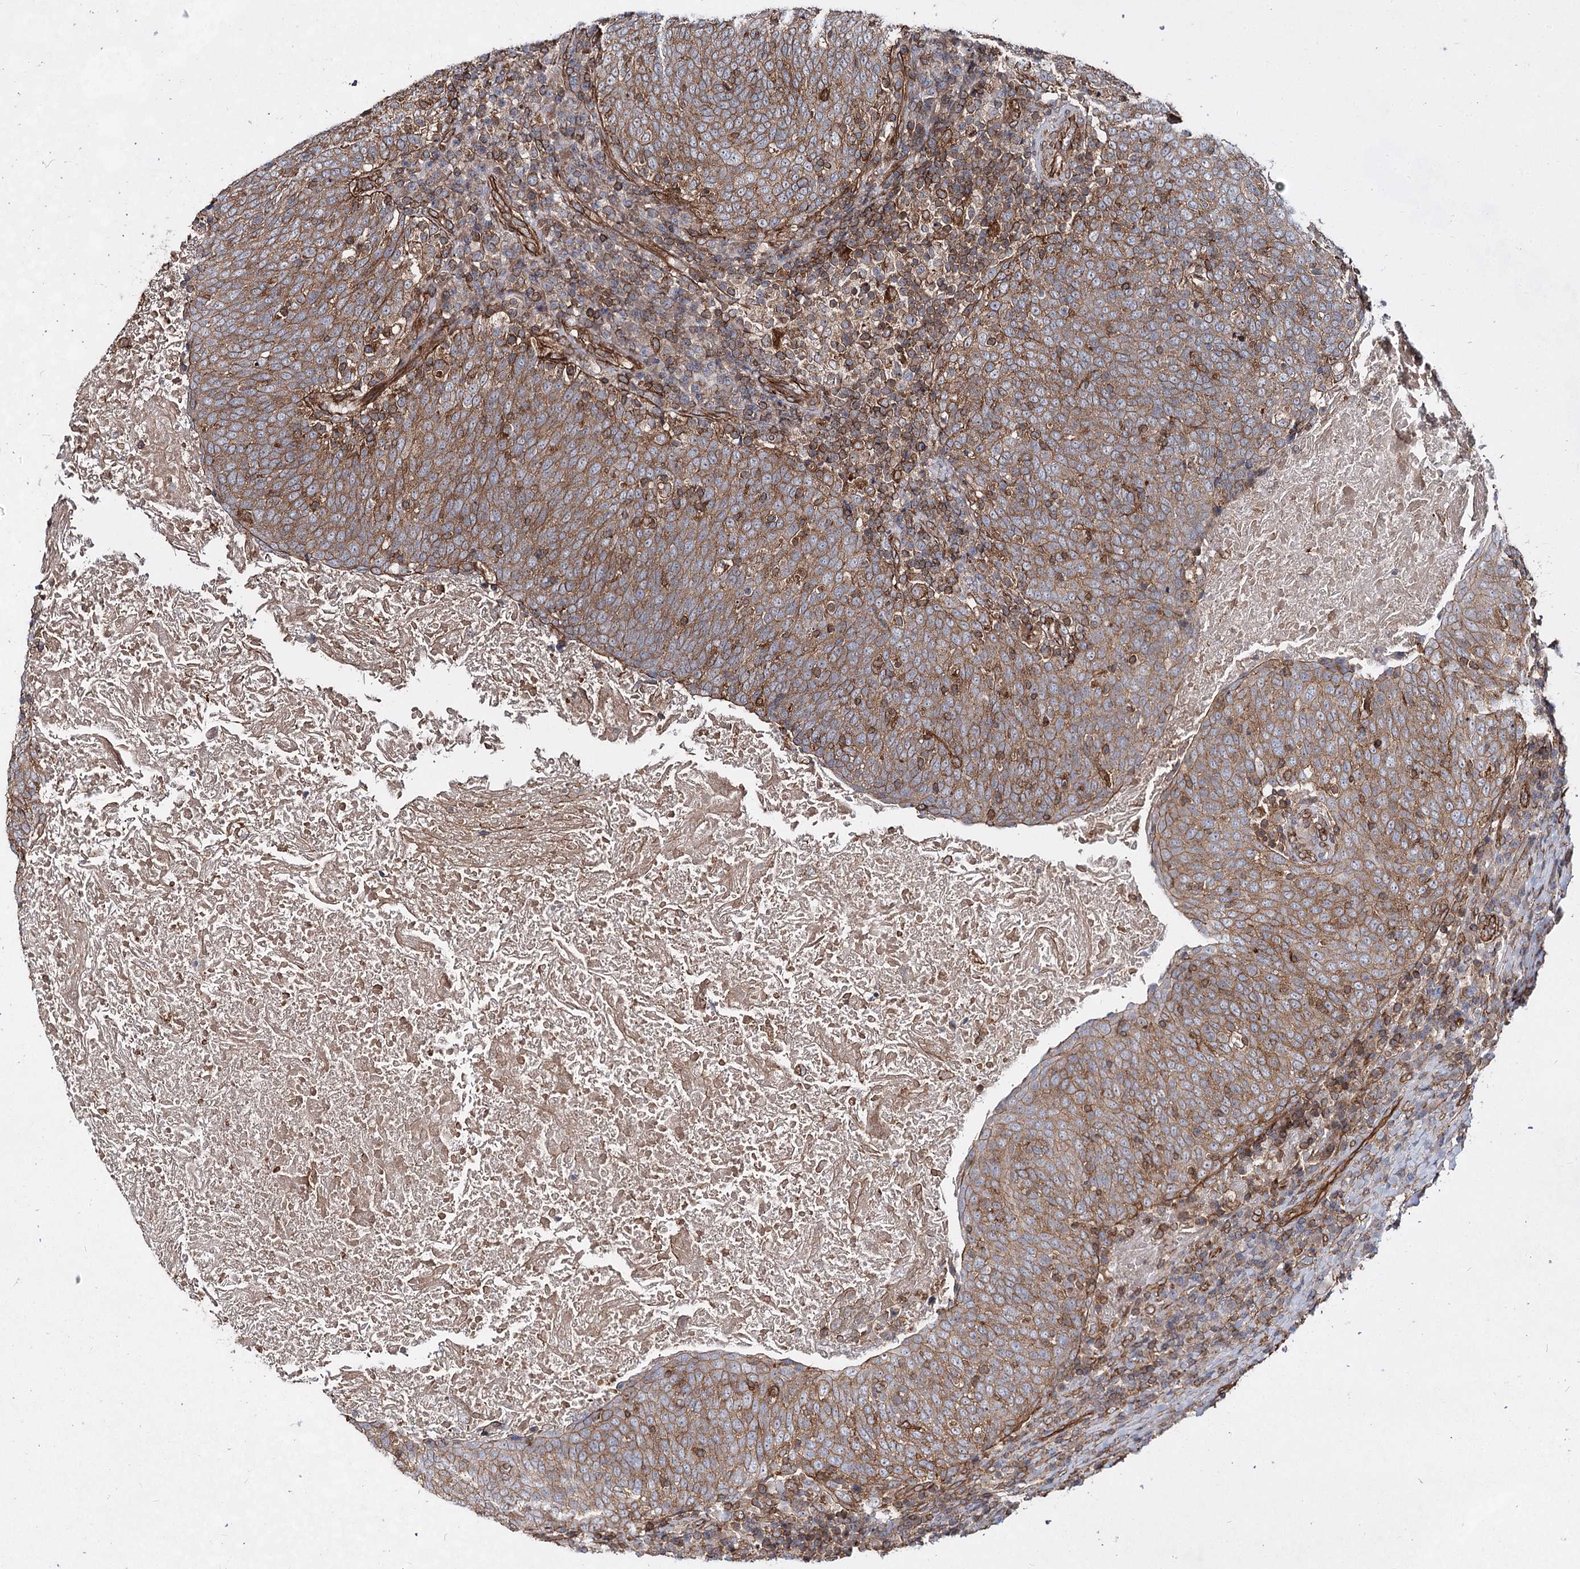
{"staining": {"intensity": "strong", "quantity": ">75%", "location": "cytoplasmic/membranous"}, "tissue": "head and neck cancer", "cell_type": "Tumor cells", "image_type": "cancer", "snomed": [{"axis": "morphology", "description": "Squamous cell carcinoma, NOS"}, {"axis": "morphology", "description": "Squamous cell carcinoma, metastatic, NOS"}, {"axis": "topography", "description": "Lymph node"}, {"axis": "topography", "description": "Head-Neck"}], "caption": "This image exhibits immunohistochemistry staining of head and neck metastatic squamous cell carcinoma, with high strong cytoplasmic/membranous expression in about >75% of tumor cells.", "gene": "IQSEC1", "patient": {"sex": "male", "age": 62}}